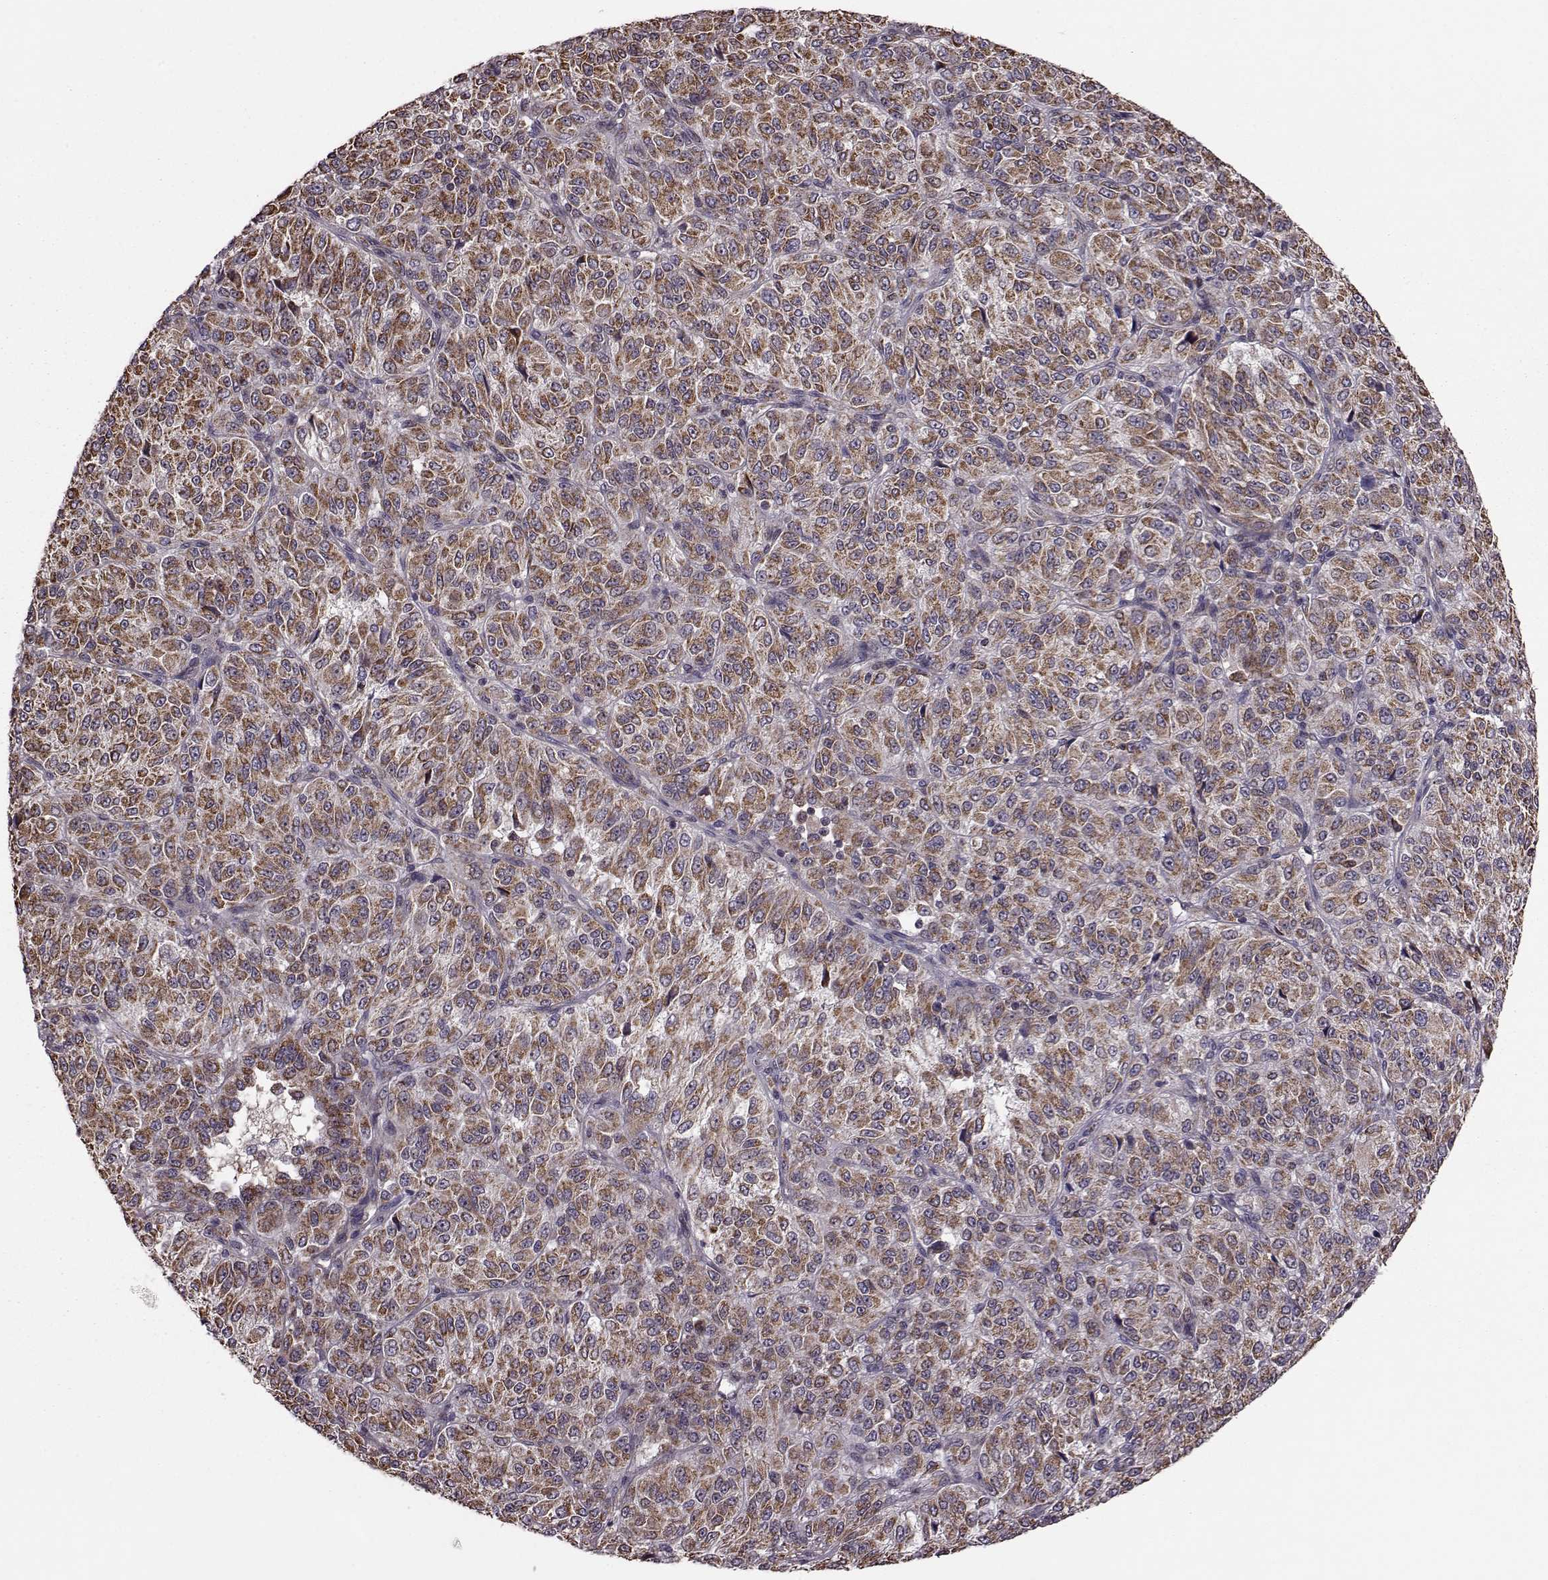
{"staining": {"intensity": "moderate", "quantity": ">75%", "location": "cytoplasmic/membranous"}, "tissue": "melanoma", "cell_type": "Tumor cells", "image_type": "cancer", "snomed": [{"axis": "morphology", "description": "Malignant melanoma, Metastatic site"}, {"axis": "topography", "description": "Brain"}], "caption": "This photomicrograph reveals immunohistochemistry staining of malignant melanoma (metastatic site), with medium moderate cytoplasmic/membranous staining in about >75% of tumor cells.", "gene": "PUDP", "patient": {"sex": "female", "age": 56}}